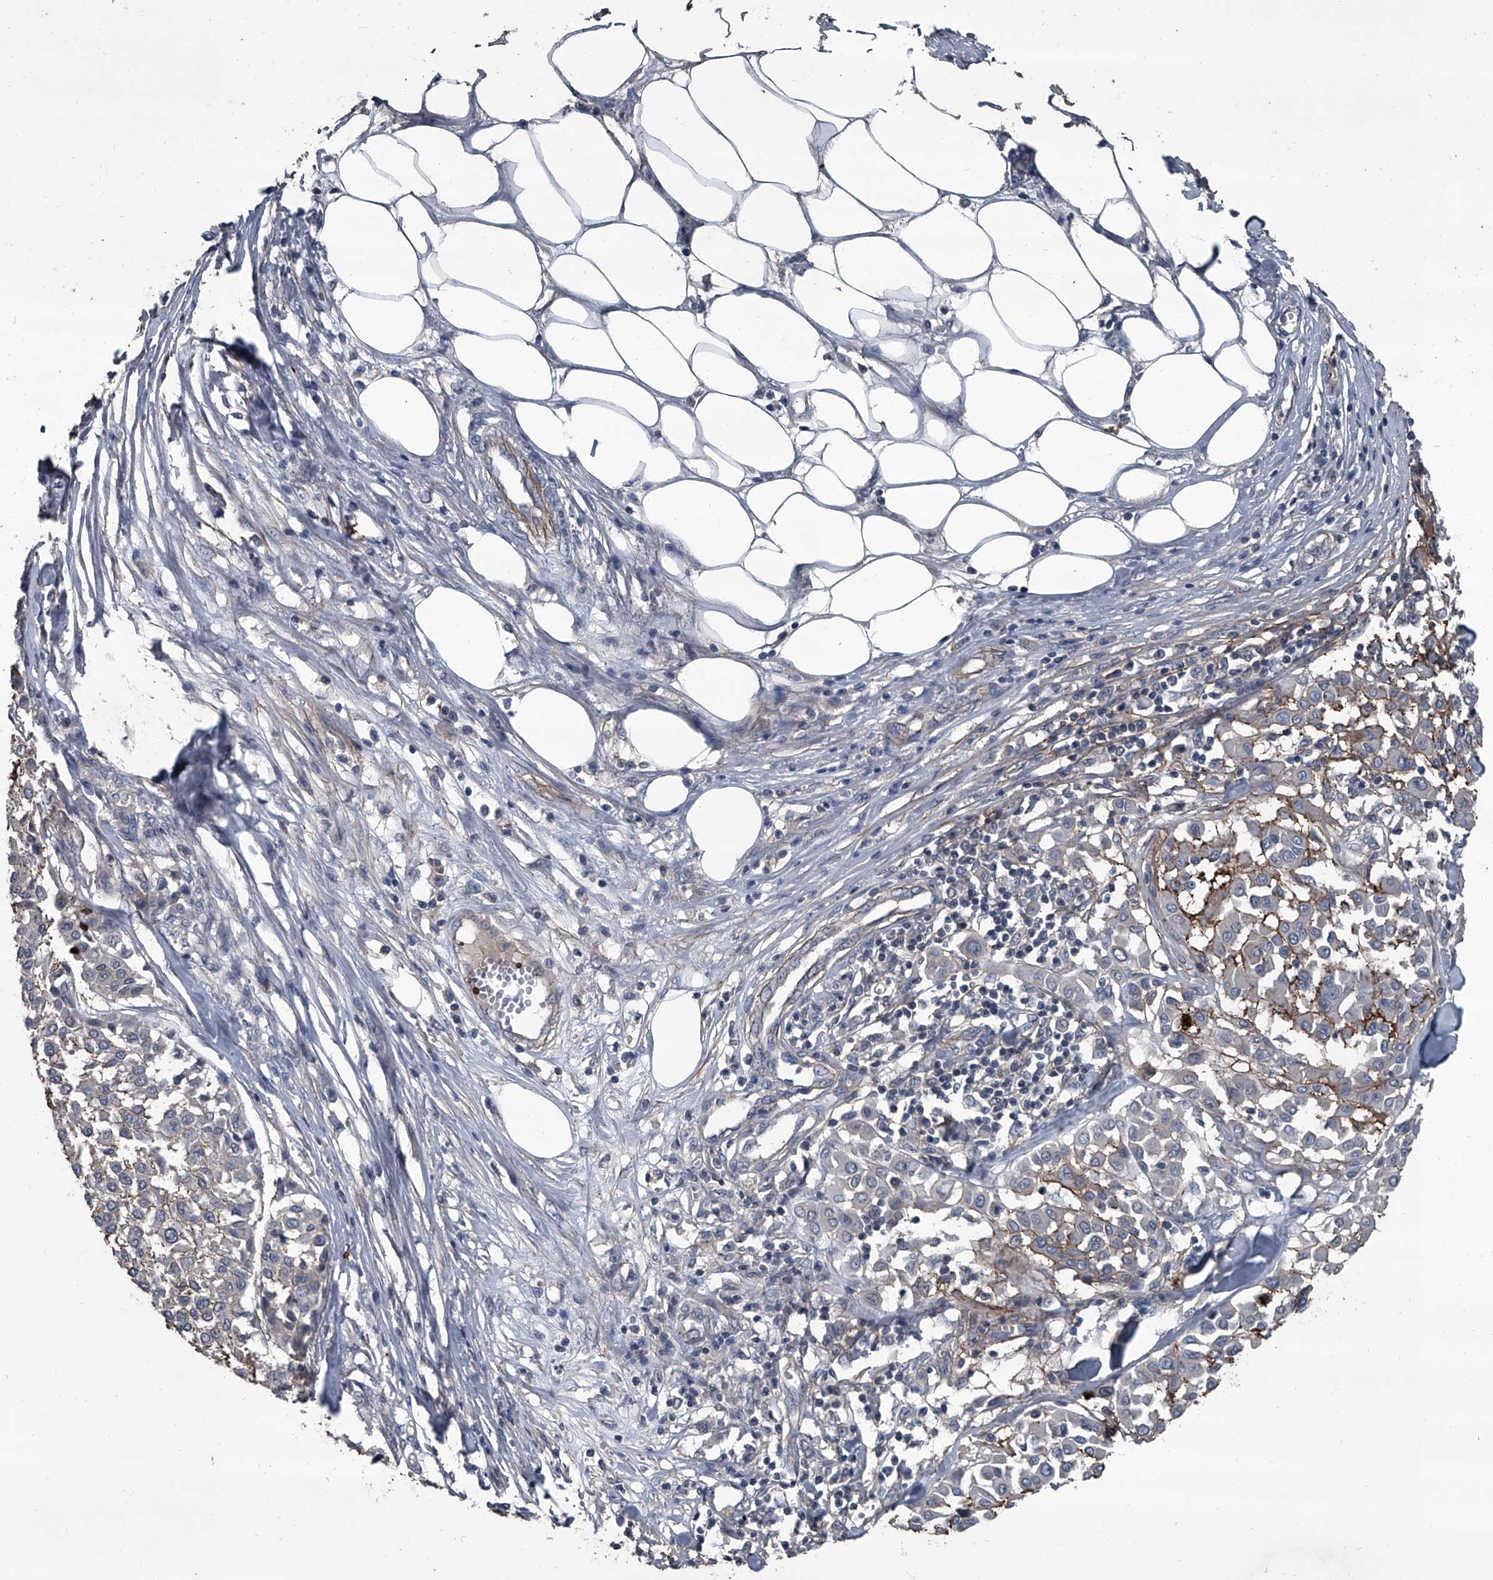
{"staining": {"intensity": "negative", "quantity": "none", "location": "none"}, "tissue": "melanoma", "cell_type": "Tumor cells", "image_type": "cancer", "snomed": [{"axis": "morphology", "description": "Malignant melanoma, Metastatic site"}, {"axis": "topography", "description": "Soft tissue"}], "caption": "This is an immunohistochemistry histopathology image of human malignant melanoma (metastatic site). There is no positivity in tumor cells.", "gene": "OARD1", "patient": {"sex": "male", "age": 41}}